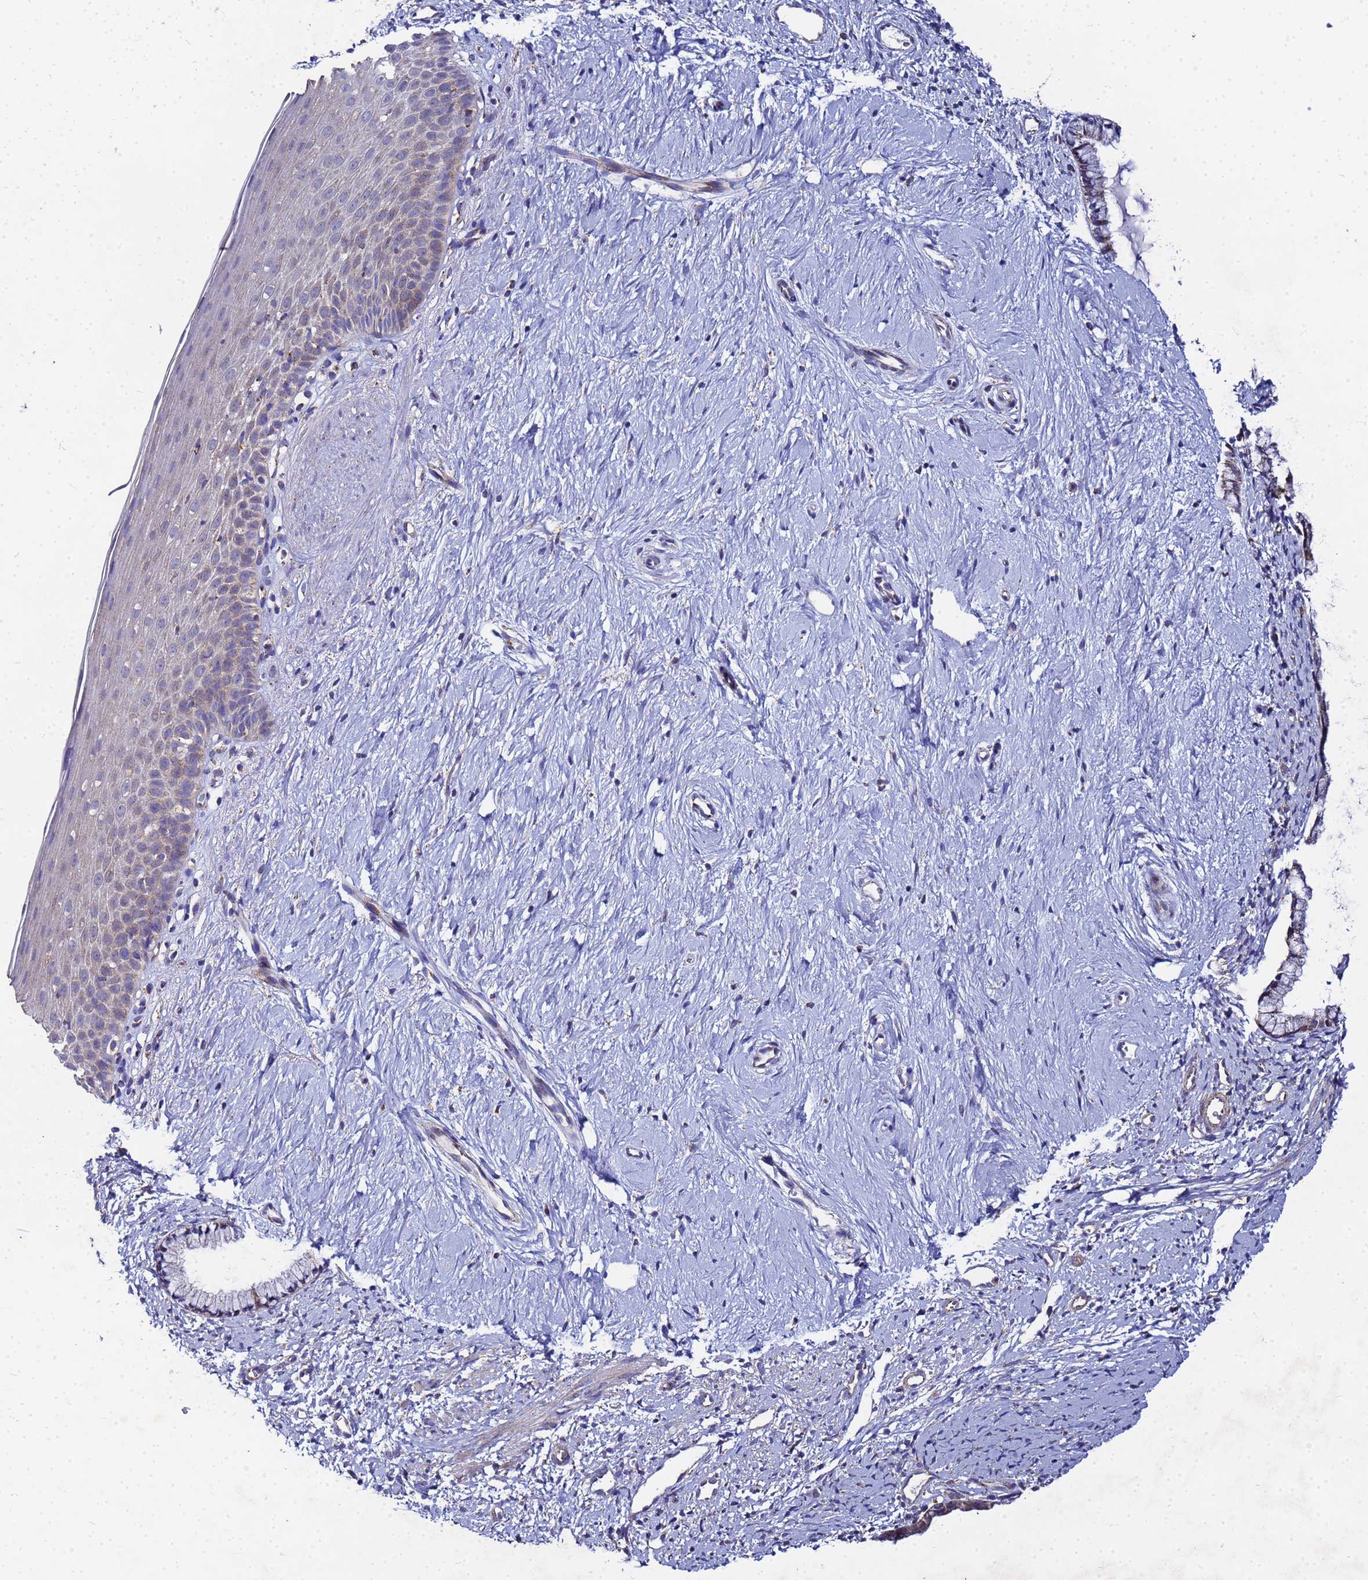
{"staining": {"intensity": "moderate", "quantity": ">75%", "location": "cytoplasmic/membranous"}, "tissue": "cervix", "cell_type": "Glandular cells", "image_type": "normal", "snomed": [{"axis": "morphology", "description": "Normal tissue, NOS"}, {"axis": "topography", "description": "Cervix"}], "caption": "Protein staining demonstrates moderate cytoplasmic/membranous expression in approximately >75% of glandular cells in unremarkable cervix. Ihc stains the protein of interest in brown and the nuclei are stained blue.", "gene": "FAHD2A", "patient": {"sex": "female", "age": 57}}